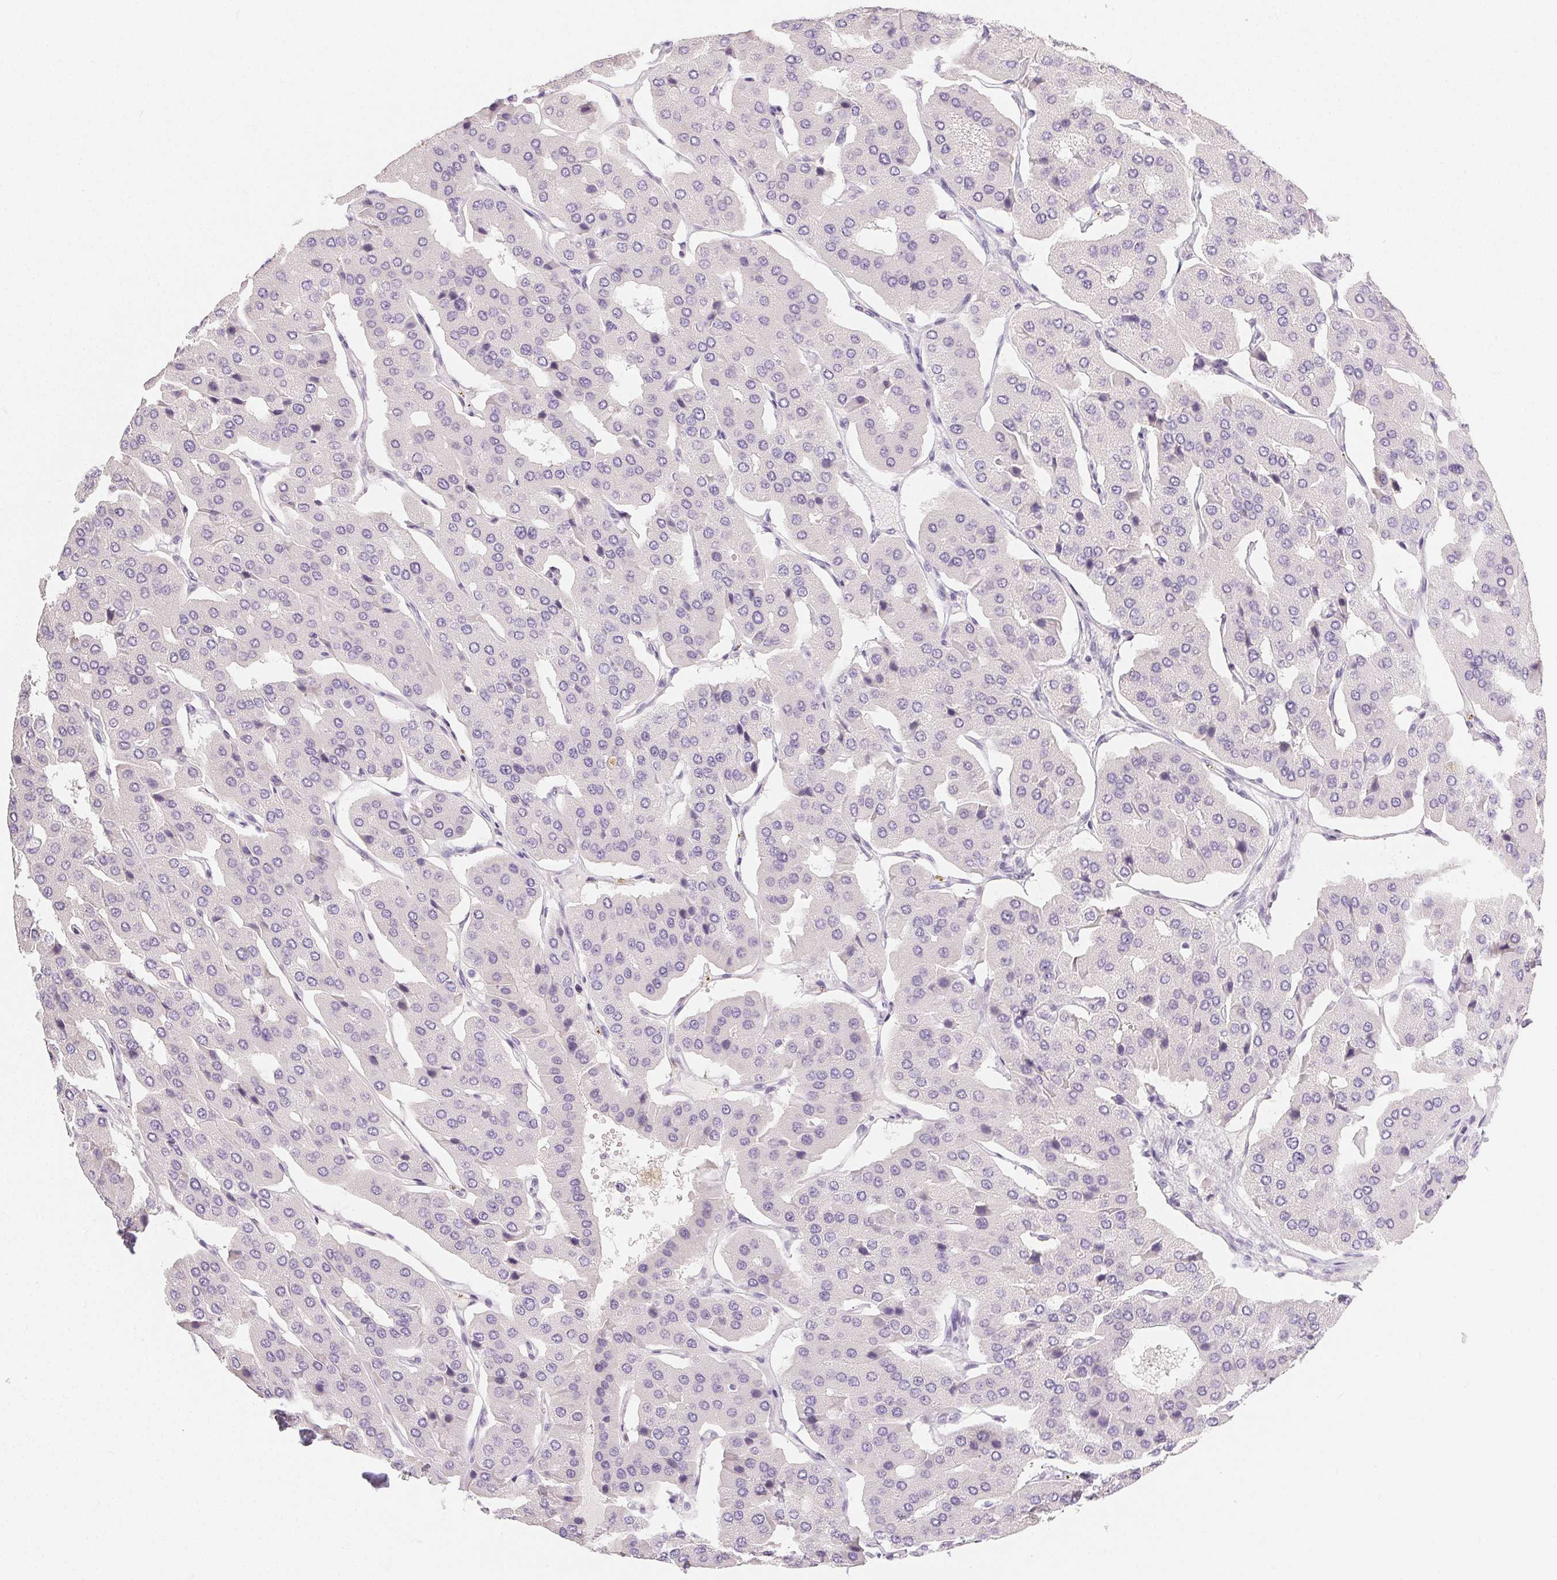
{"staining": {"intensity": "negative", "quantity": "none", "location": "none"}, "tissue": "parathyroid gland", "cell_type": "Glandular cells", "image_type": "normal", "snomed": [{"axis": "morphology", "description": "Normal tissue, NOS"}, {"axis": "morphology", "description": "Adenoma, NOS"}, {"axis": "topography", "description": "Parathyroid gland"}], "caption": "A histopathology image of human parathyroid gland is negative for staining in glandular cells. The staining was performed using DAB to visualize the protein expression in brown, while the nuclei were stained in blue with hematoxylin (Magnification: 20x).", "gene": "MIOX", "patient": {"sex": "female", "age": 86}}